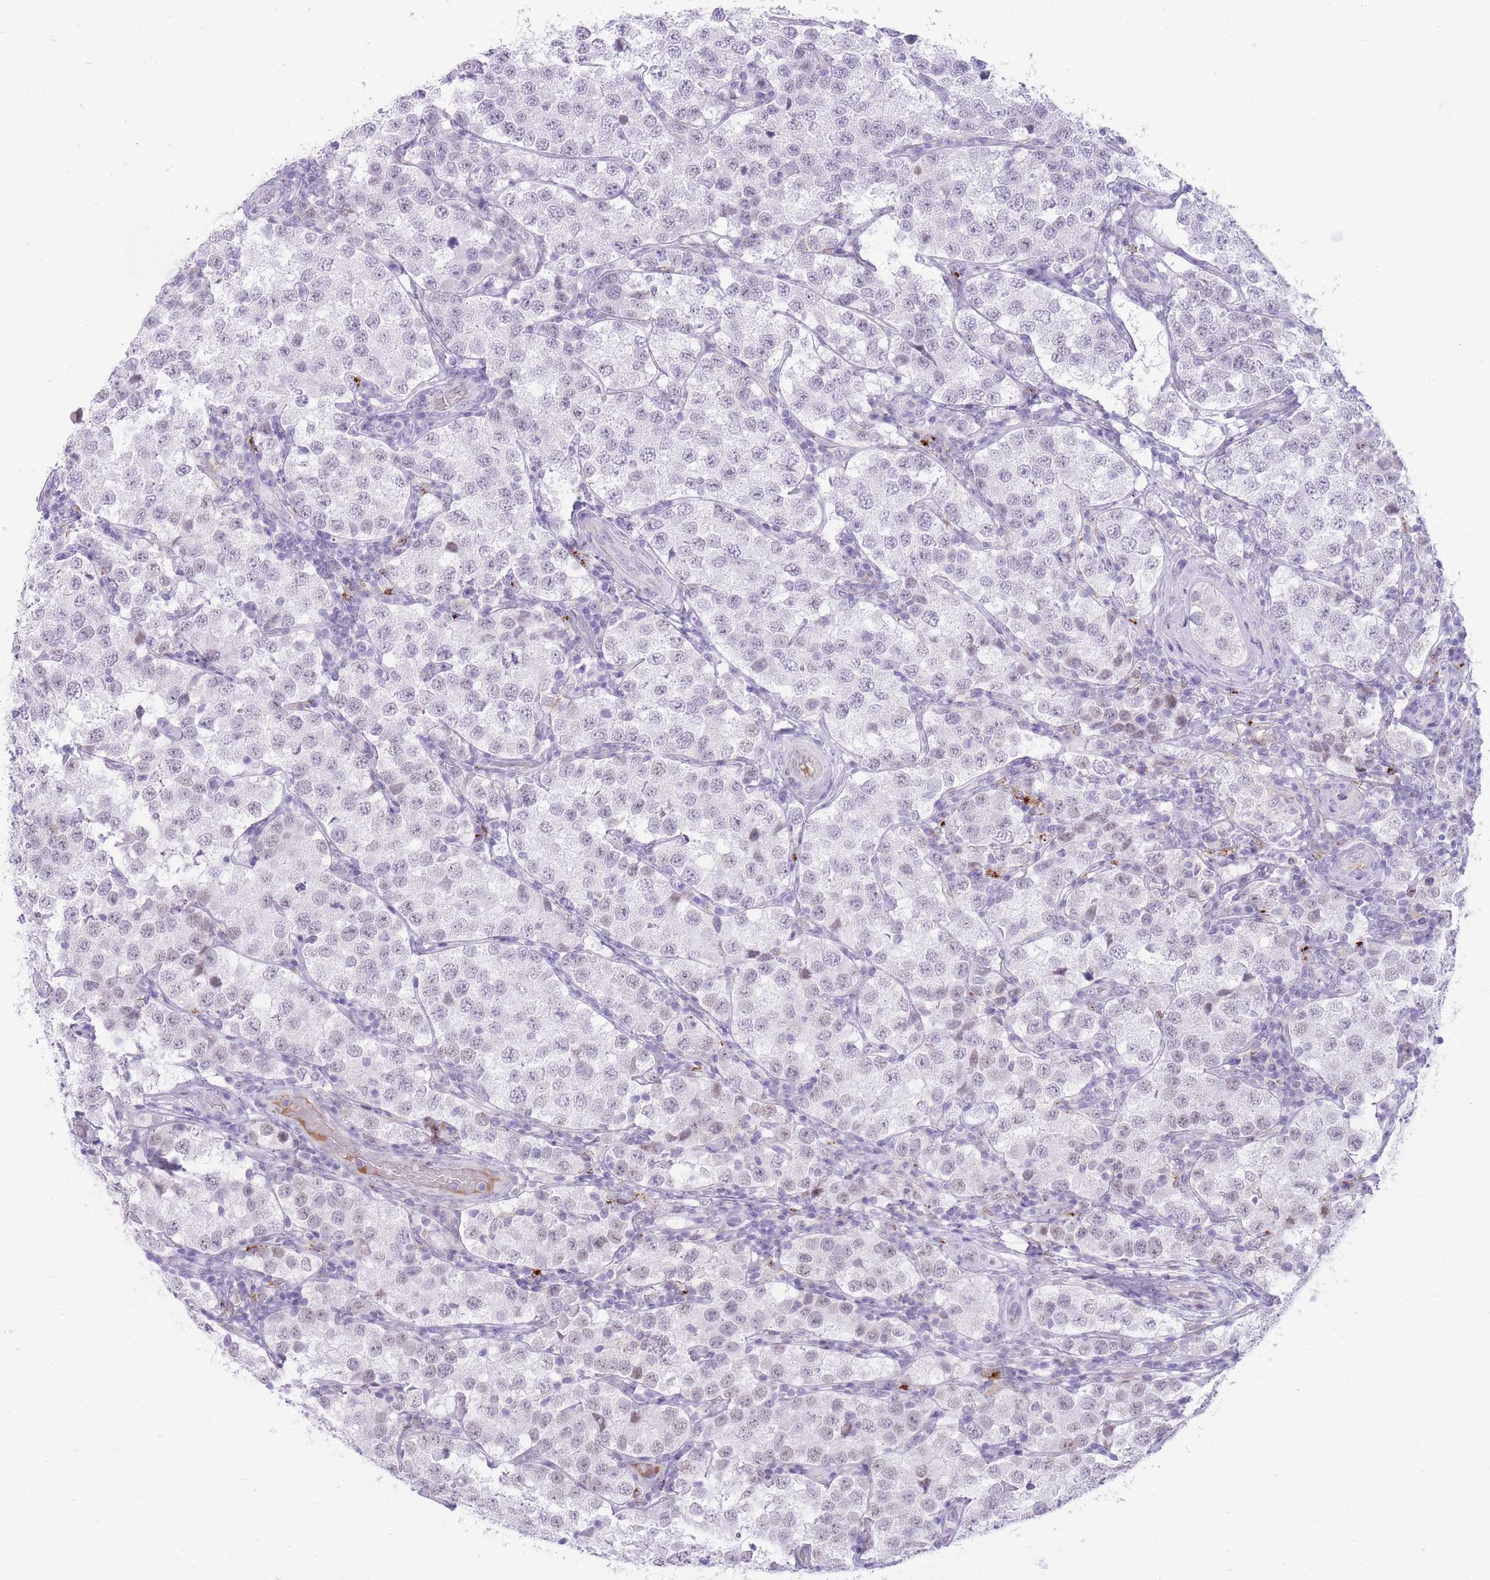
{"staining": {"intensity": "negative", "quantity": "none", "location": "none"}, "tissue": "testis cancer", "cell_type": "Tumor cells", "image_type": "cancer", "snomed": [{"axis": "morphology", "description": "Seminoma, NOS"}, {"axis": "topography", "description": "Testis"}], "caption": "Immunohistochemical staining of human testis cancer (seminoma) displays no significant staining in tumor cells.", "gene": "MEIS3", "patient": {"sex": "male", "age": 34}}